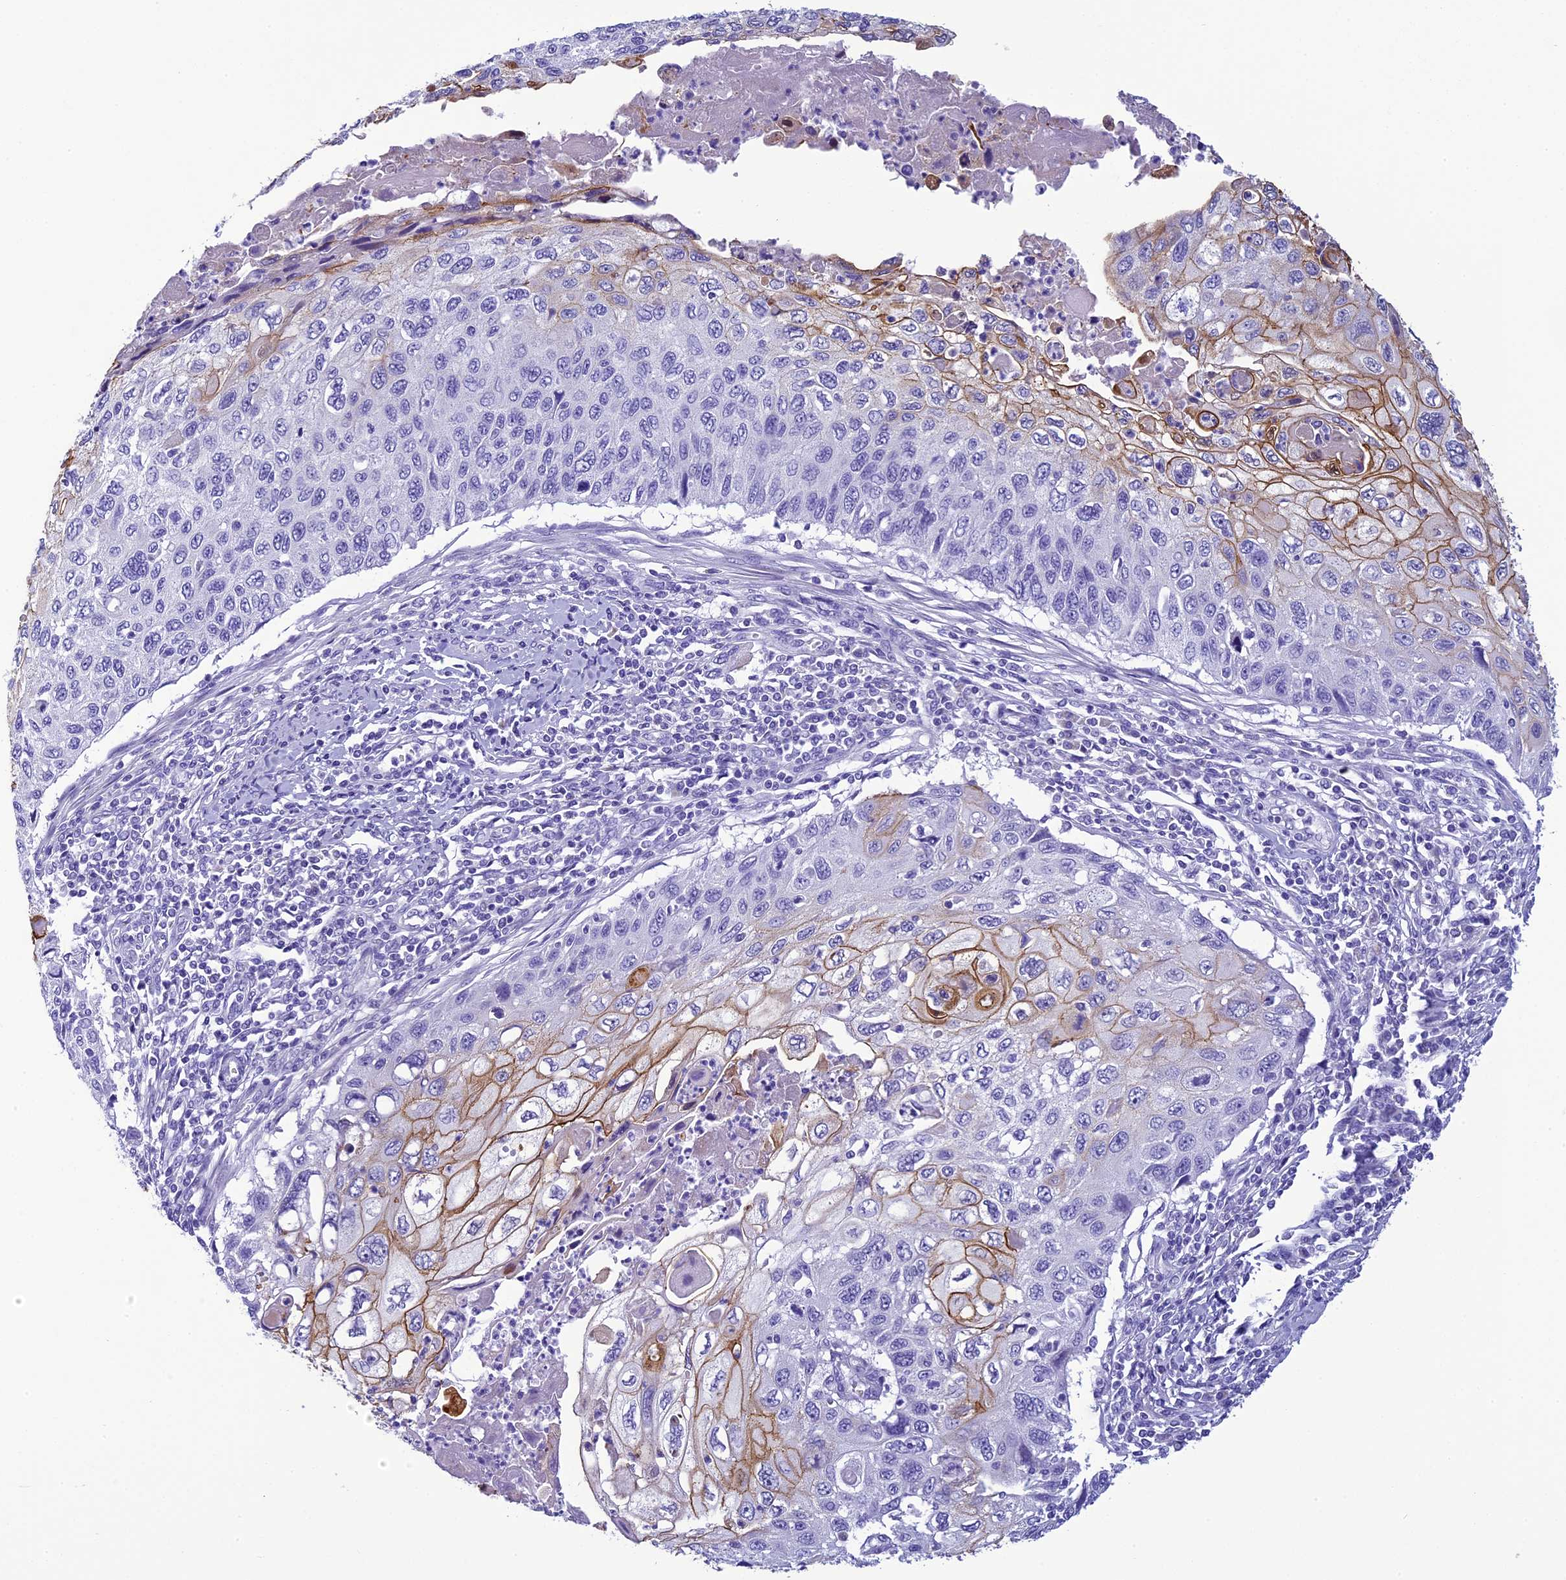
{"staining": {"intensity": "moderate", "quantity": "<25%", "location": "cytoplasmic/membranous"}, "tissue": "cervical cancer", "cell_type": "Tumor cells", "image_type": "cancer", "snomed": [{"axis": "morphology", "description": "Squamous cell carcinoma, NOS"}, {"axis": "topography", "description": "Cervix"}], "caption": "Cervical cancer (squamous cell carcinoma) tissue demonstrates moderate cytoplasmic/membranous positivity in about <25% of tumor cells (Brightfield microscopy of DAB IHC at high magnification).", "gene": "SCEL", "patient": {"sex": "female", "age": 70}}